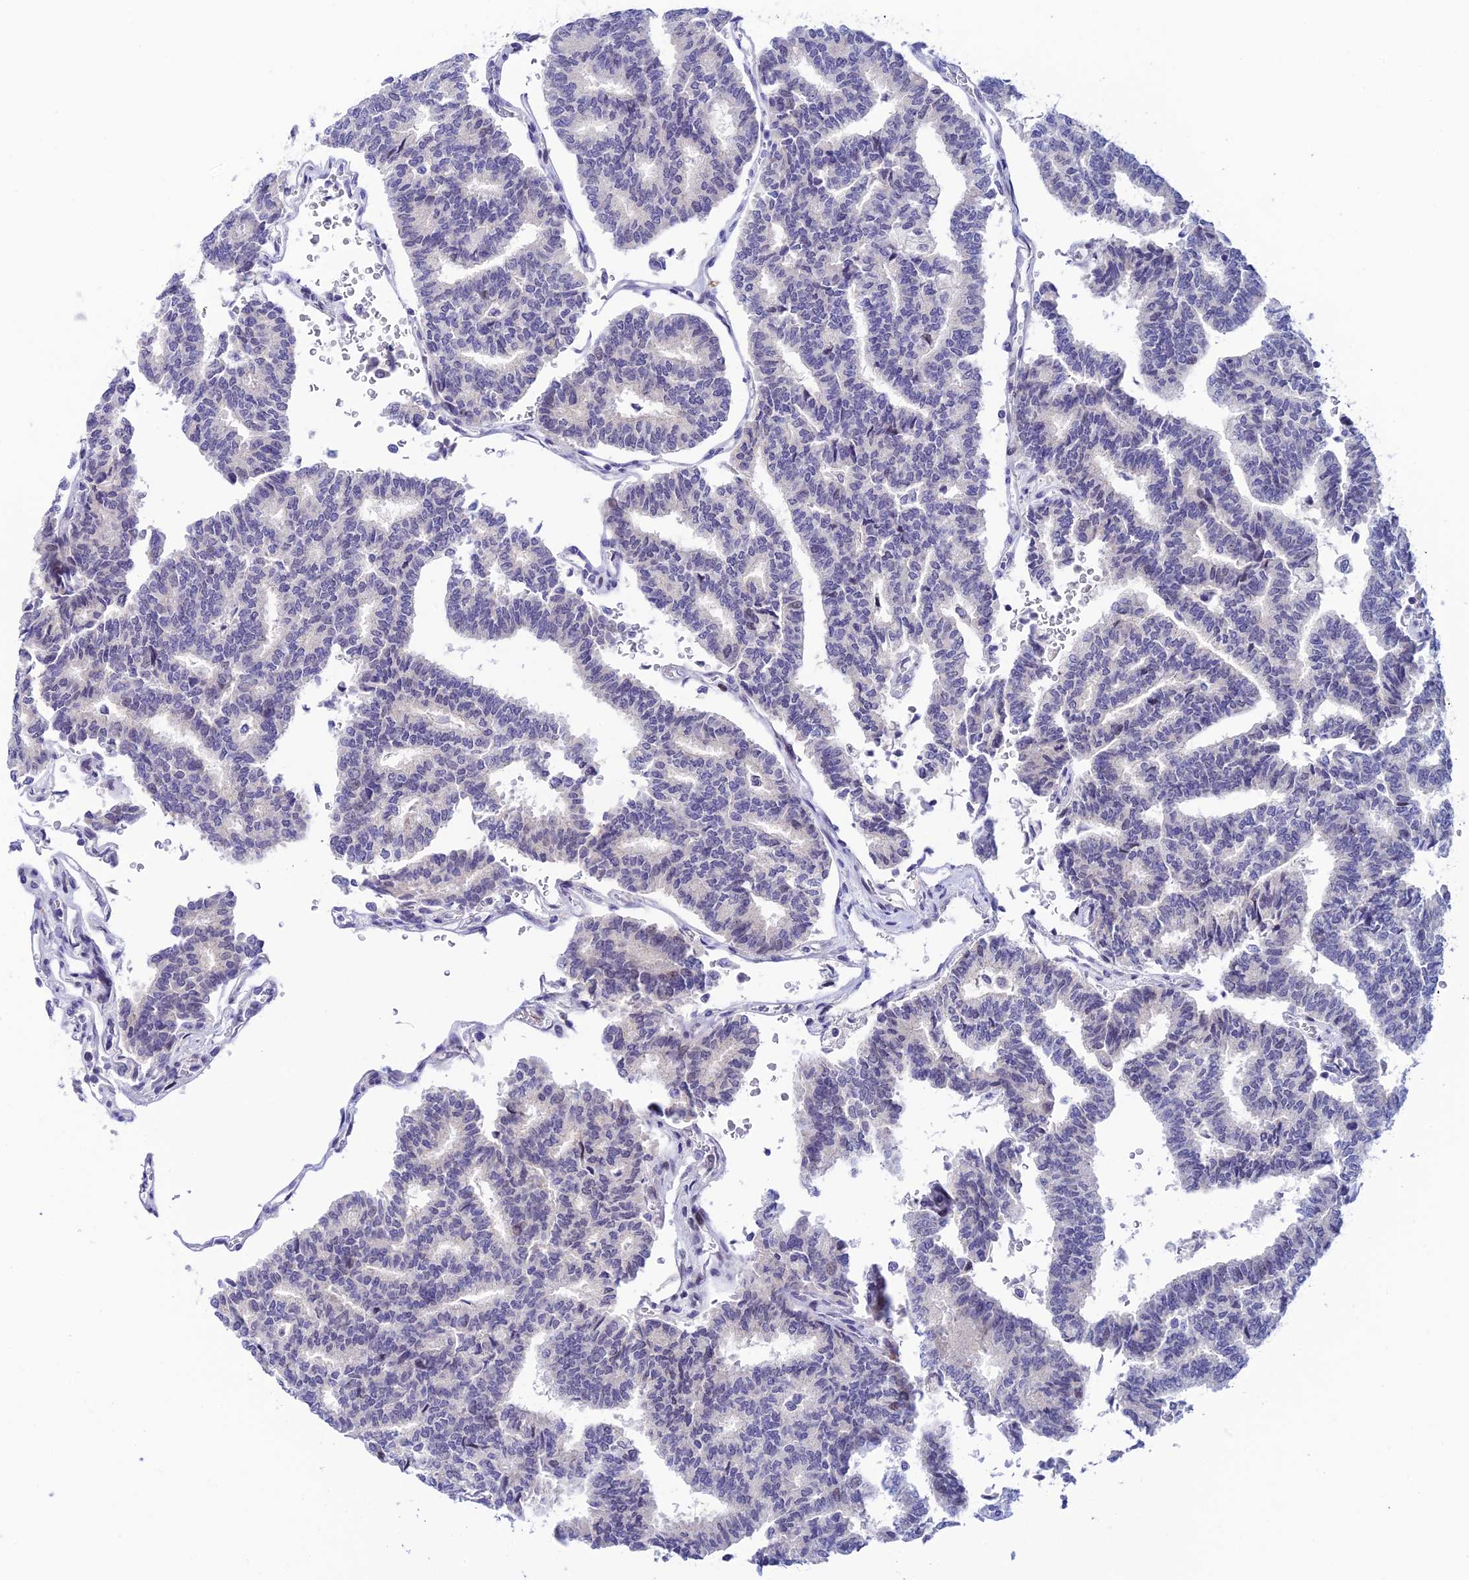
{"staining": {"intensity": "negative", "quantity": "none", "location": "none"}, "tissue": "thyroid cancer", "cell_type": "Tumor cells", "image_type": "cancer", "snomed": [{"axis": "morphology", "description": "Papillary adenocarcinoma, NOS"}, {"axis": "topography", "description": "Thyroid gland"}], "caption": "Immunohistochemistry of human thyroid cancer reveals no staining in tumor cells.", "gene": "RASGEF1B", "patient": {"sex": "female", "age": 35}}